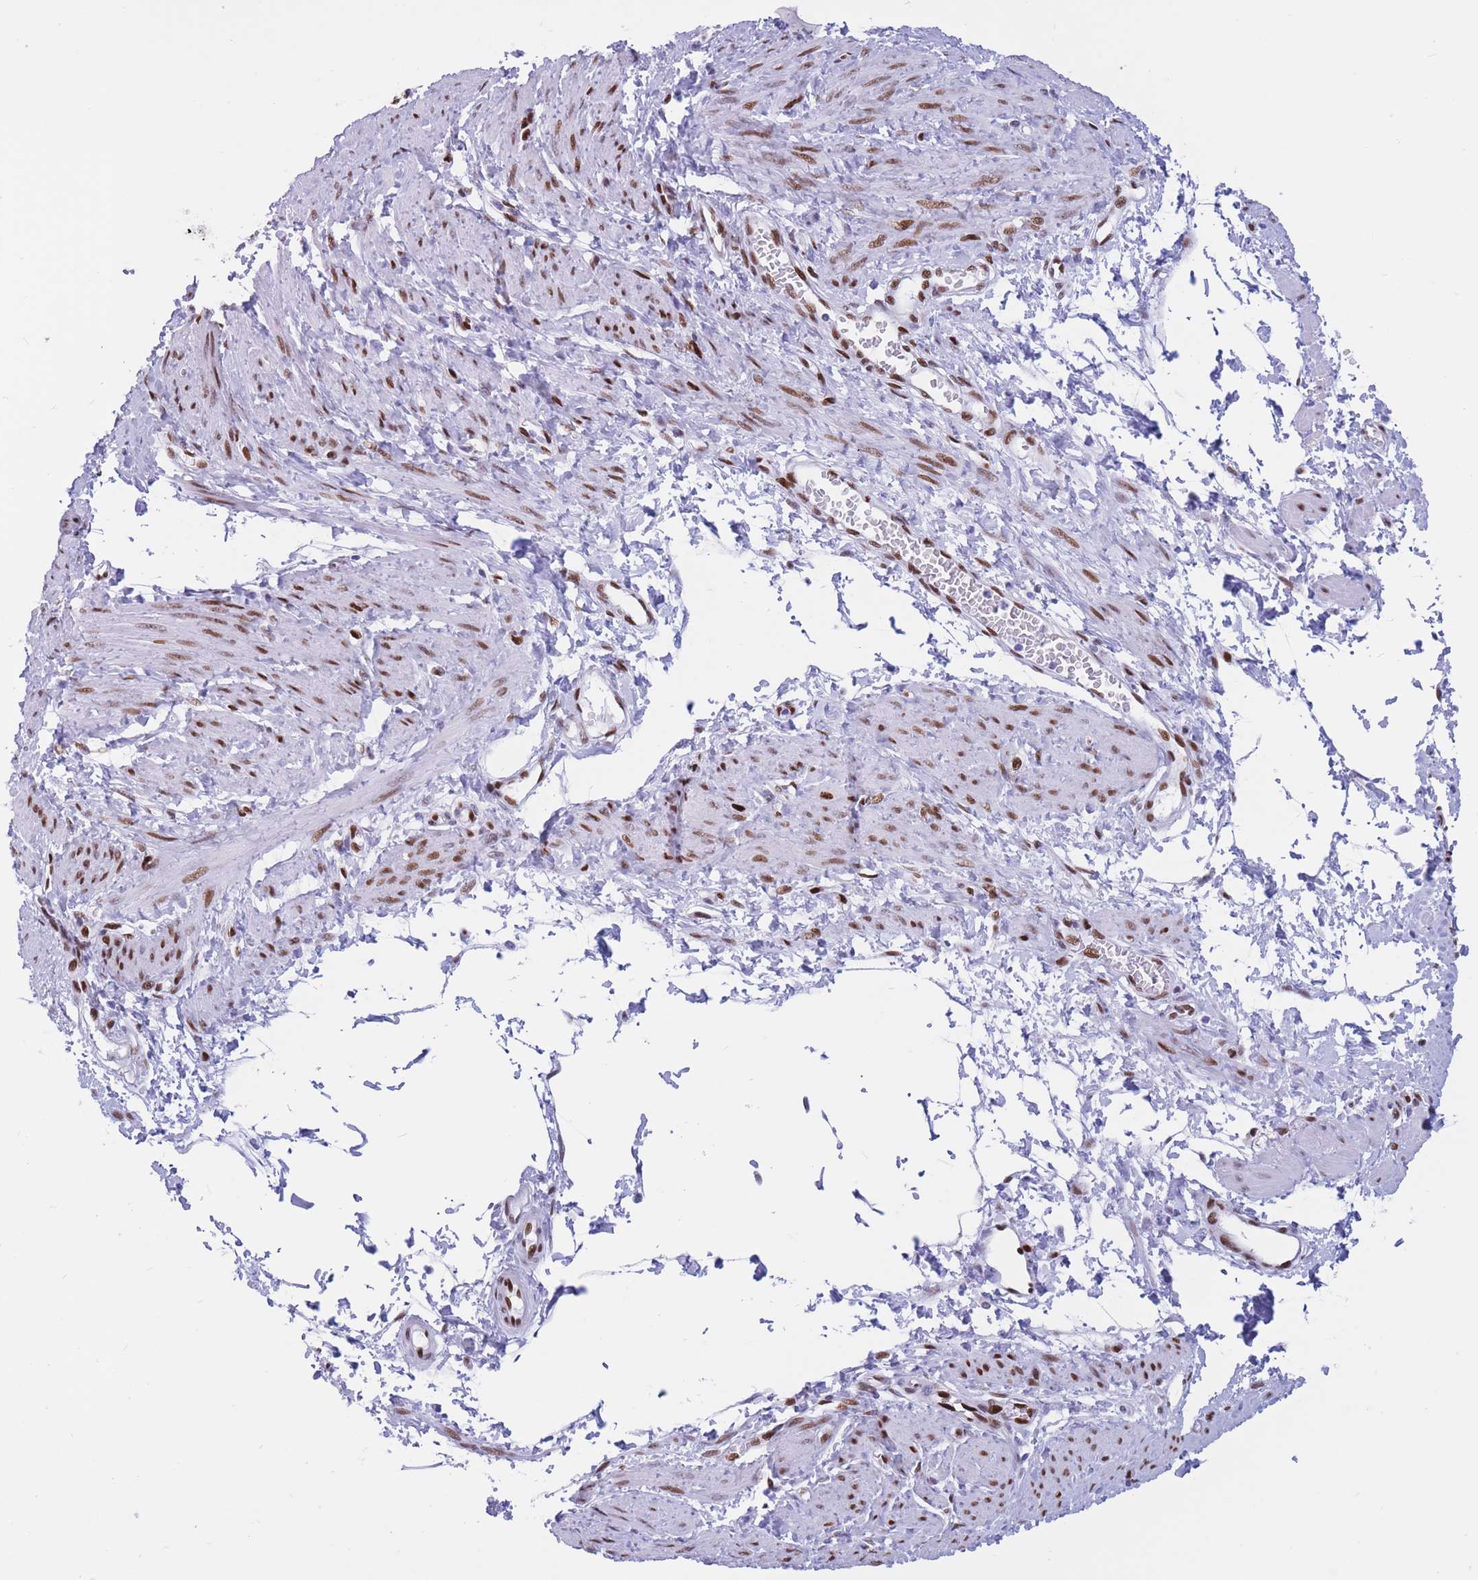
{"staining": {"intensity": "moderate", "quantity": ">75%", "location": "nuclear"}, "tissue": "smooth muscle", "cell_type": "Smooth muscle cells", "image_type": "normal", "snomed": [{"axis": "morphology", "description": "Normal tissue, NOS"}, {"axis": "topography", "description": "Smooth muscle"}, {"axis": "topography", "description": "Uterus"}], "caption": "Immunohistochemistry image of benign human smooth muscle stained for a protein (brown), which reveals medium levels of moderate nuclear expression in approximately >75% of smooth muscle cells.", "gene": "NASP", "patient": {"sex": "female", "age": 39}}